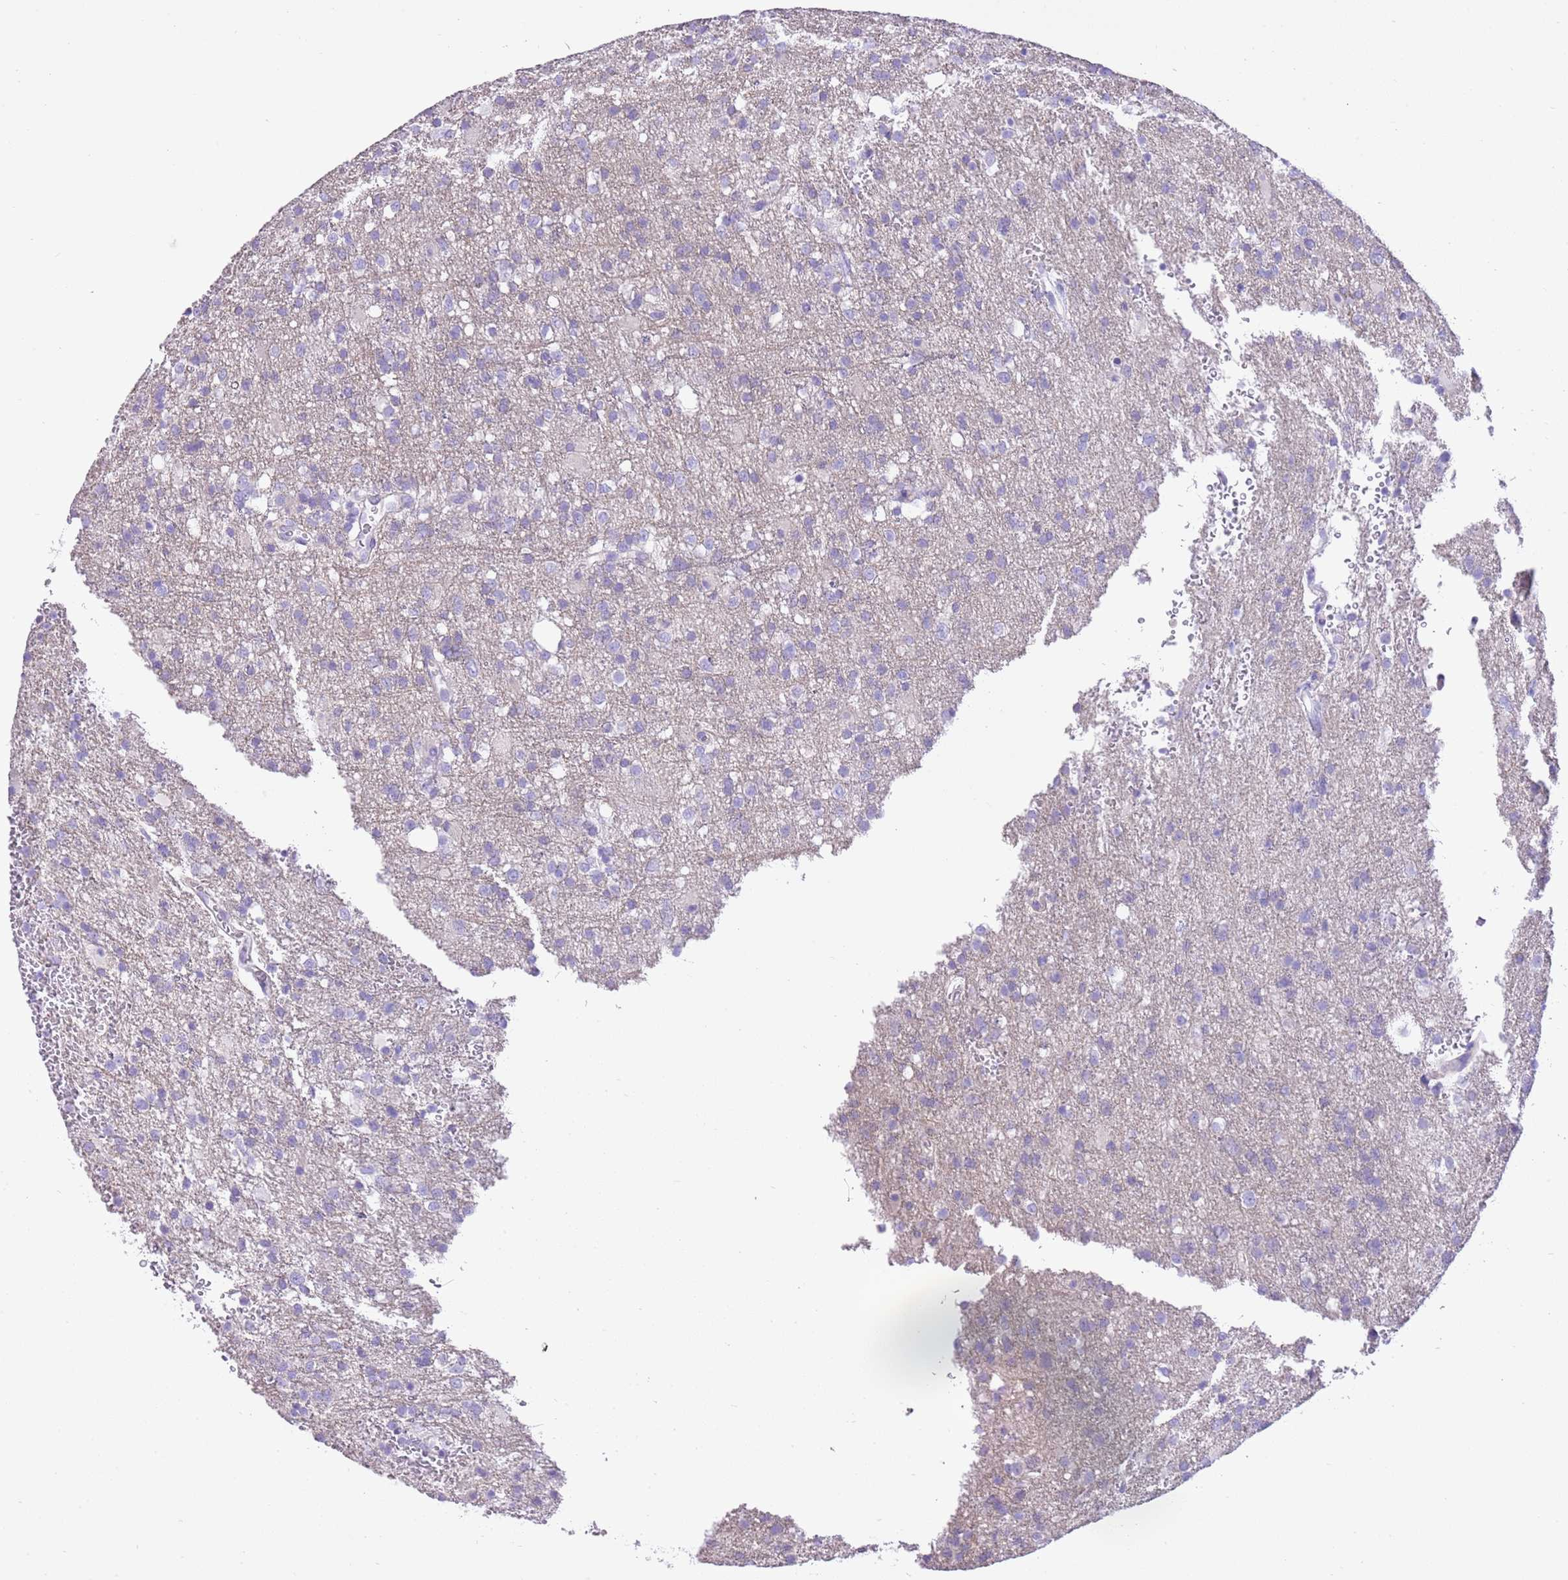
{"staining": {"intensity": "negative", "quantity": "none", "location": "none"}, "tissue": "glioma", "cell_type": "Tumor cells", "image_type": "cancer", "snomed": [{"axis": "morphology", "description": "Glioma, malignant, High grade"}, {"axis": "topography", "description": "Brain"}], "caption": "Glioma stained for a protein using IHC shows no staining tumor cells.", "gene": "AAR2", "patient": {"sex": "female", "age": 74}}